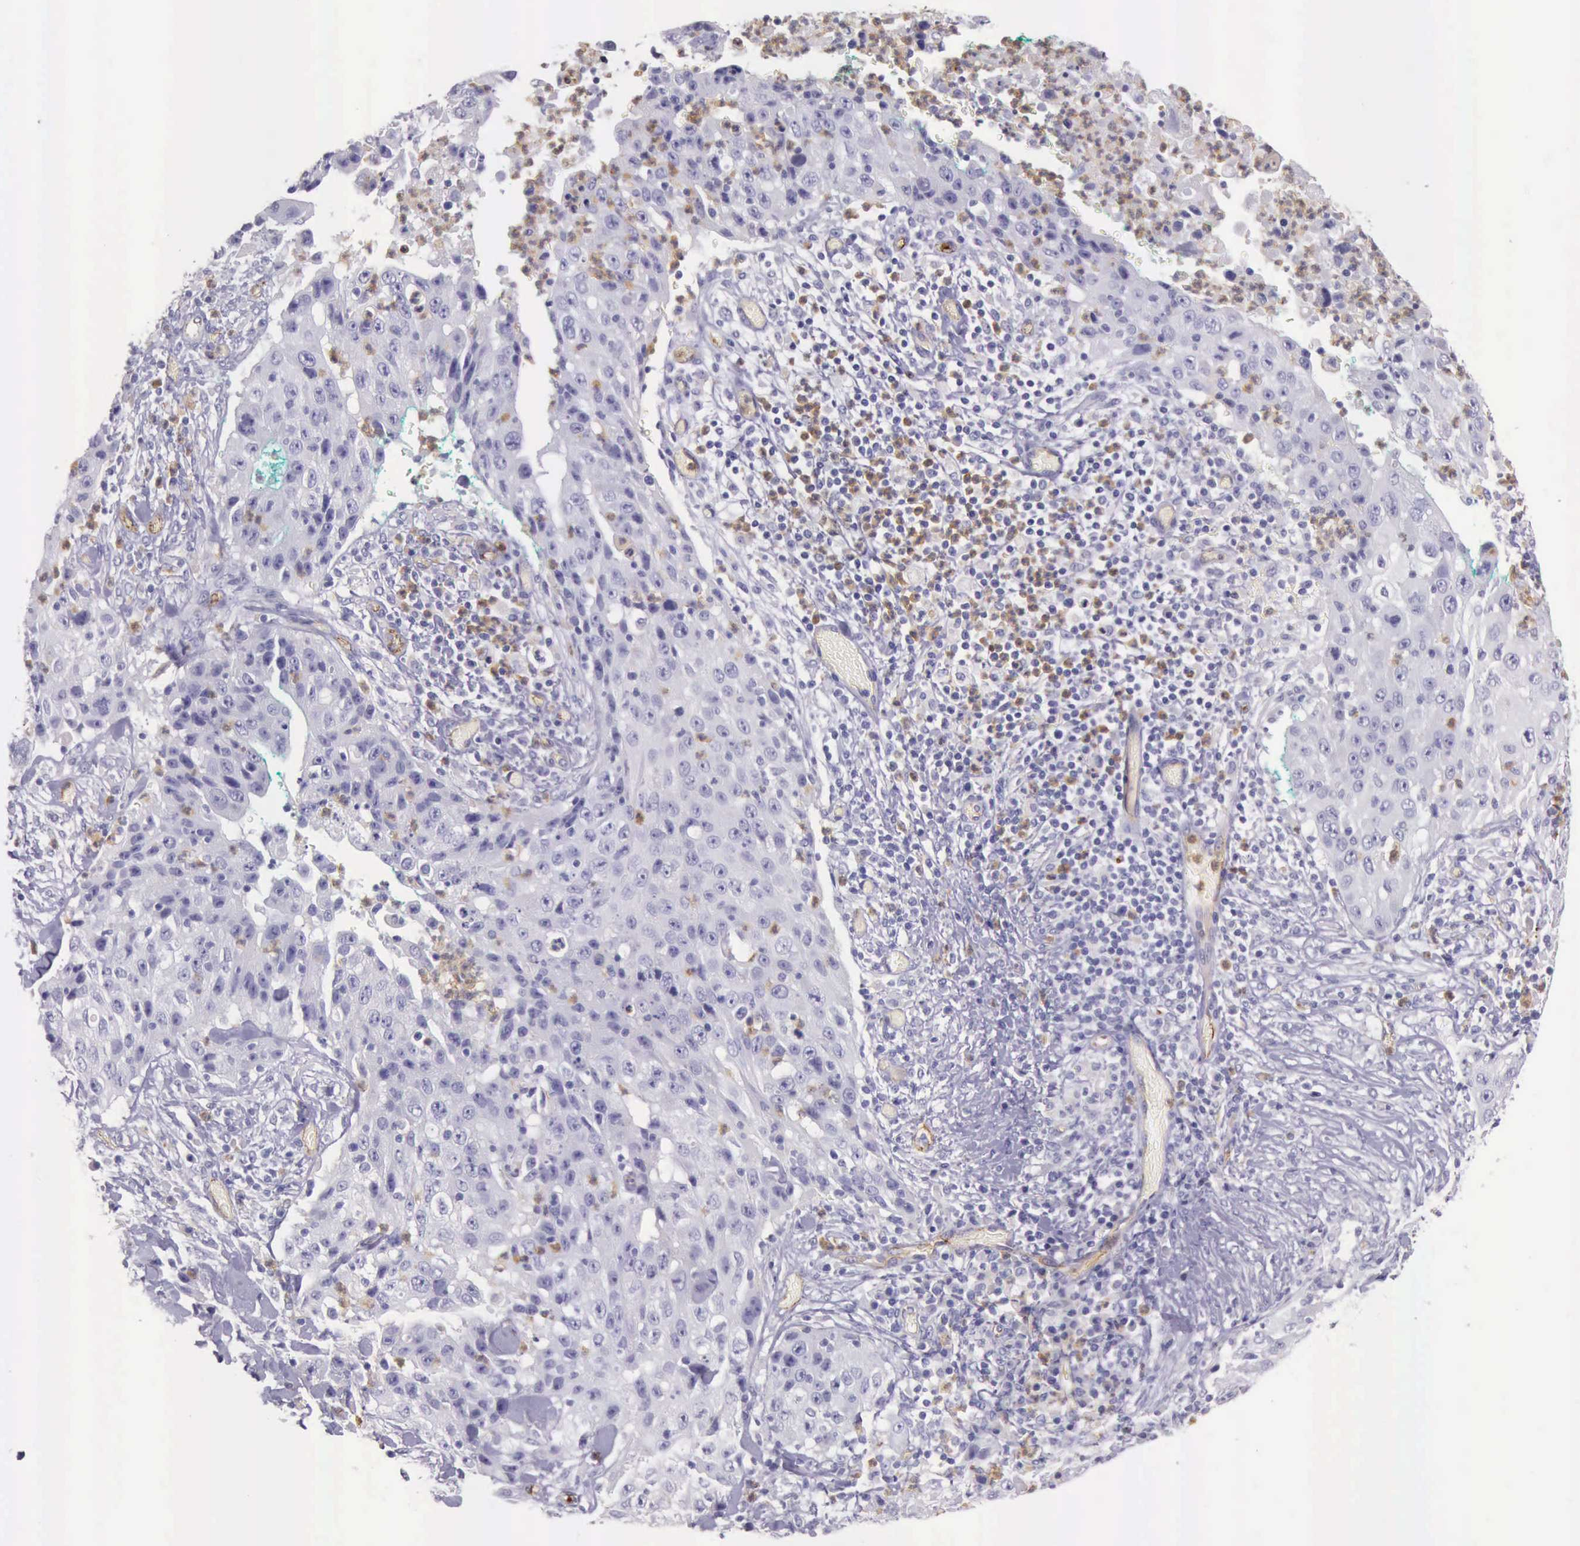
{"staining": {"intensity": "negative", "quantity": "none", "location": "none"}, "tissue": "lung cancer", "cell_type": "Tumor cells", "image_type": "cancer", "snomed": [{"axis": "morphology", "description": "Squamous cell carcinoma, NOS"}, {"axis": "topography", "description": "Lung"}], "caption": "Immunohistochemistry (IHC) photomicrograph of lung cancer stained for a protein (brown), which shows no expression in tumor cells. The staining was performed using DAB to visualize the protein expression in brown, while the nuclei were stained in blue with hematoxylin (Magnification: 20x).", "gene": "TCEANC", "patient": {"sex": "male", "age": 64}}